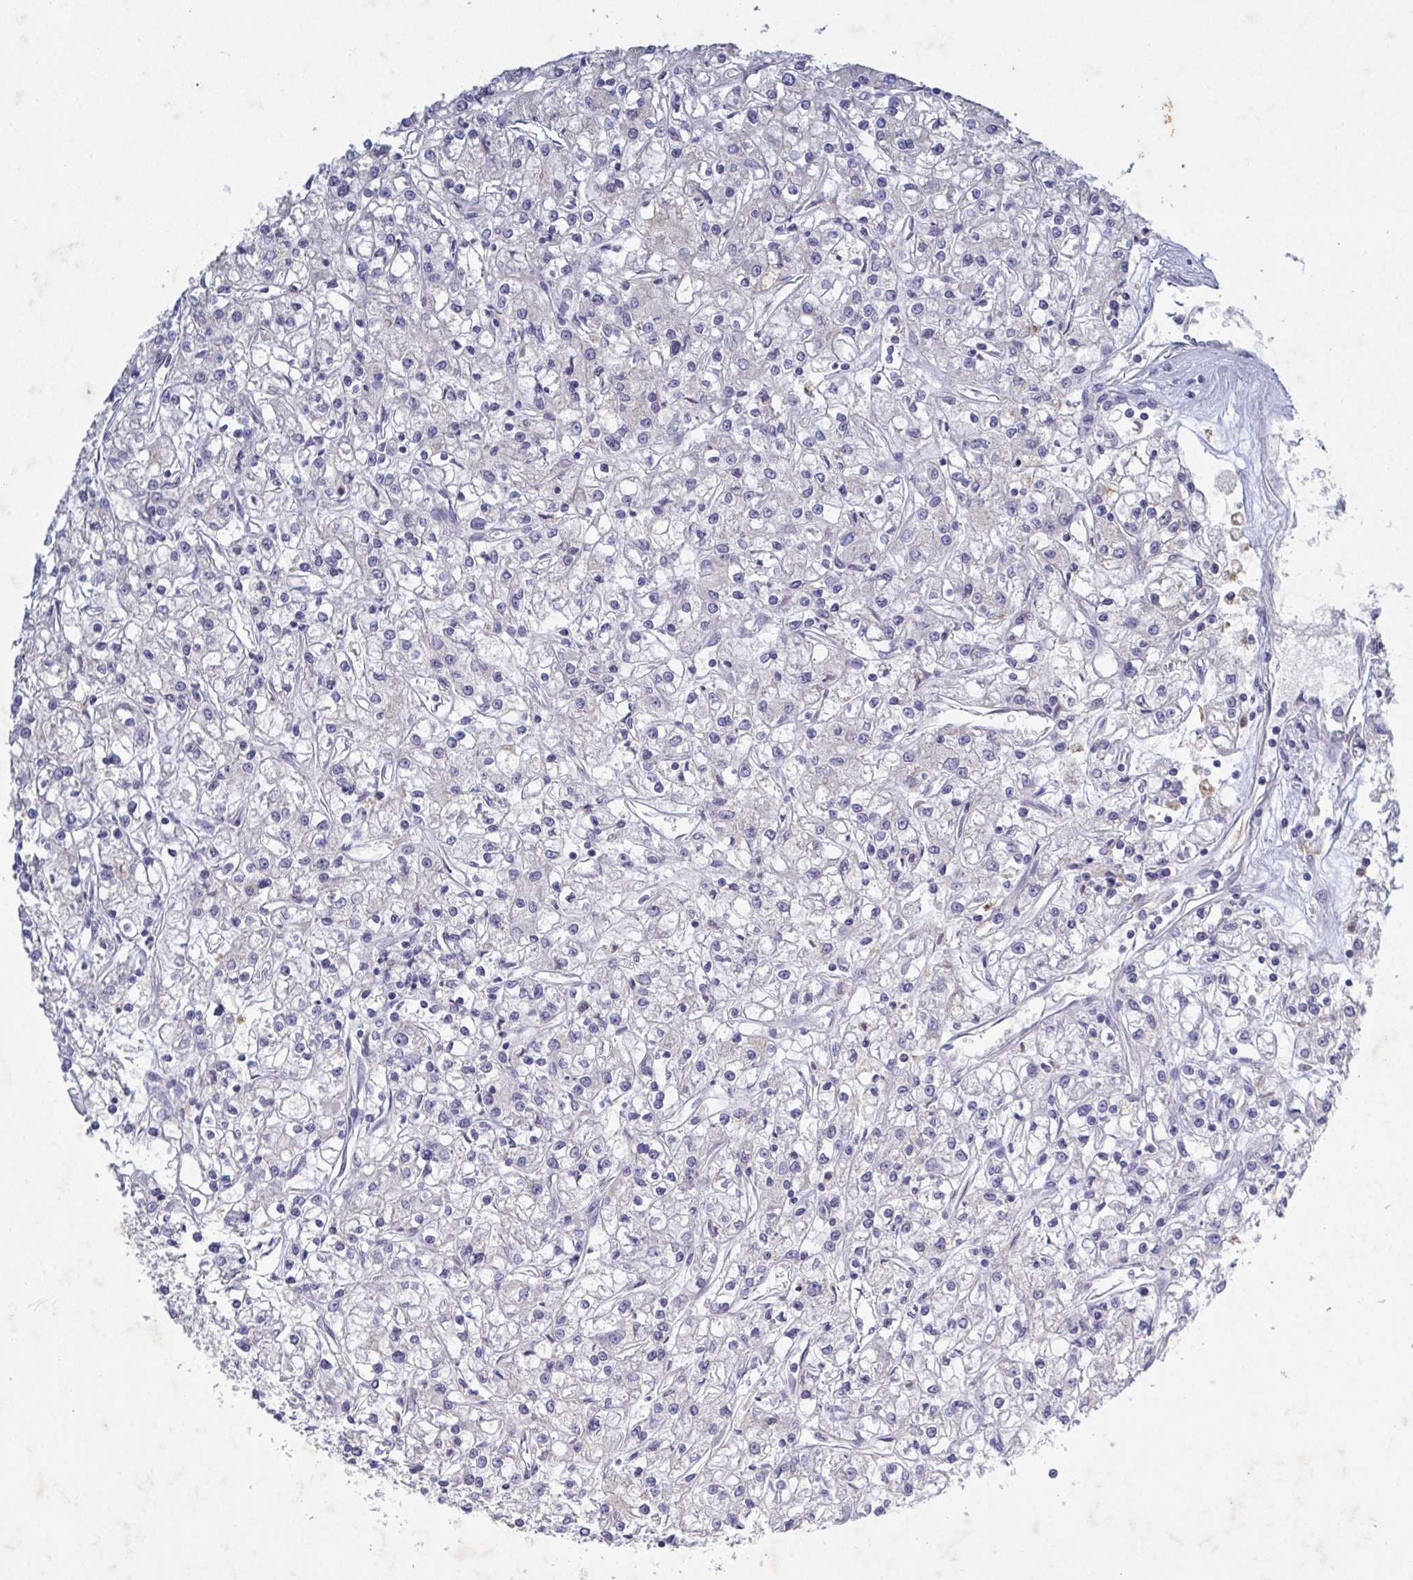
{"staining": {"intensity": "negative", "quantity": "none", "location": "none"}, "tissue": "renal cancer", "cell_type": "Tumor cells", "image_type": "cancer", "snomed": [{"axis": "morphology", "description": "Adenocarcinoma, NOS"}, {"axis": "topography", "description": "Kidney"}], "caption": "Renal cancer stained for a protein using IHC demonstrates no positivity tumor cells.", "gene": "GALNT13", "patient": {"sex": "female", "age": 59}}